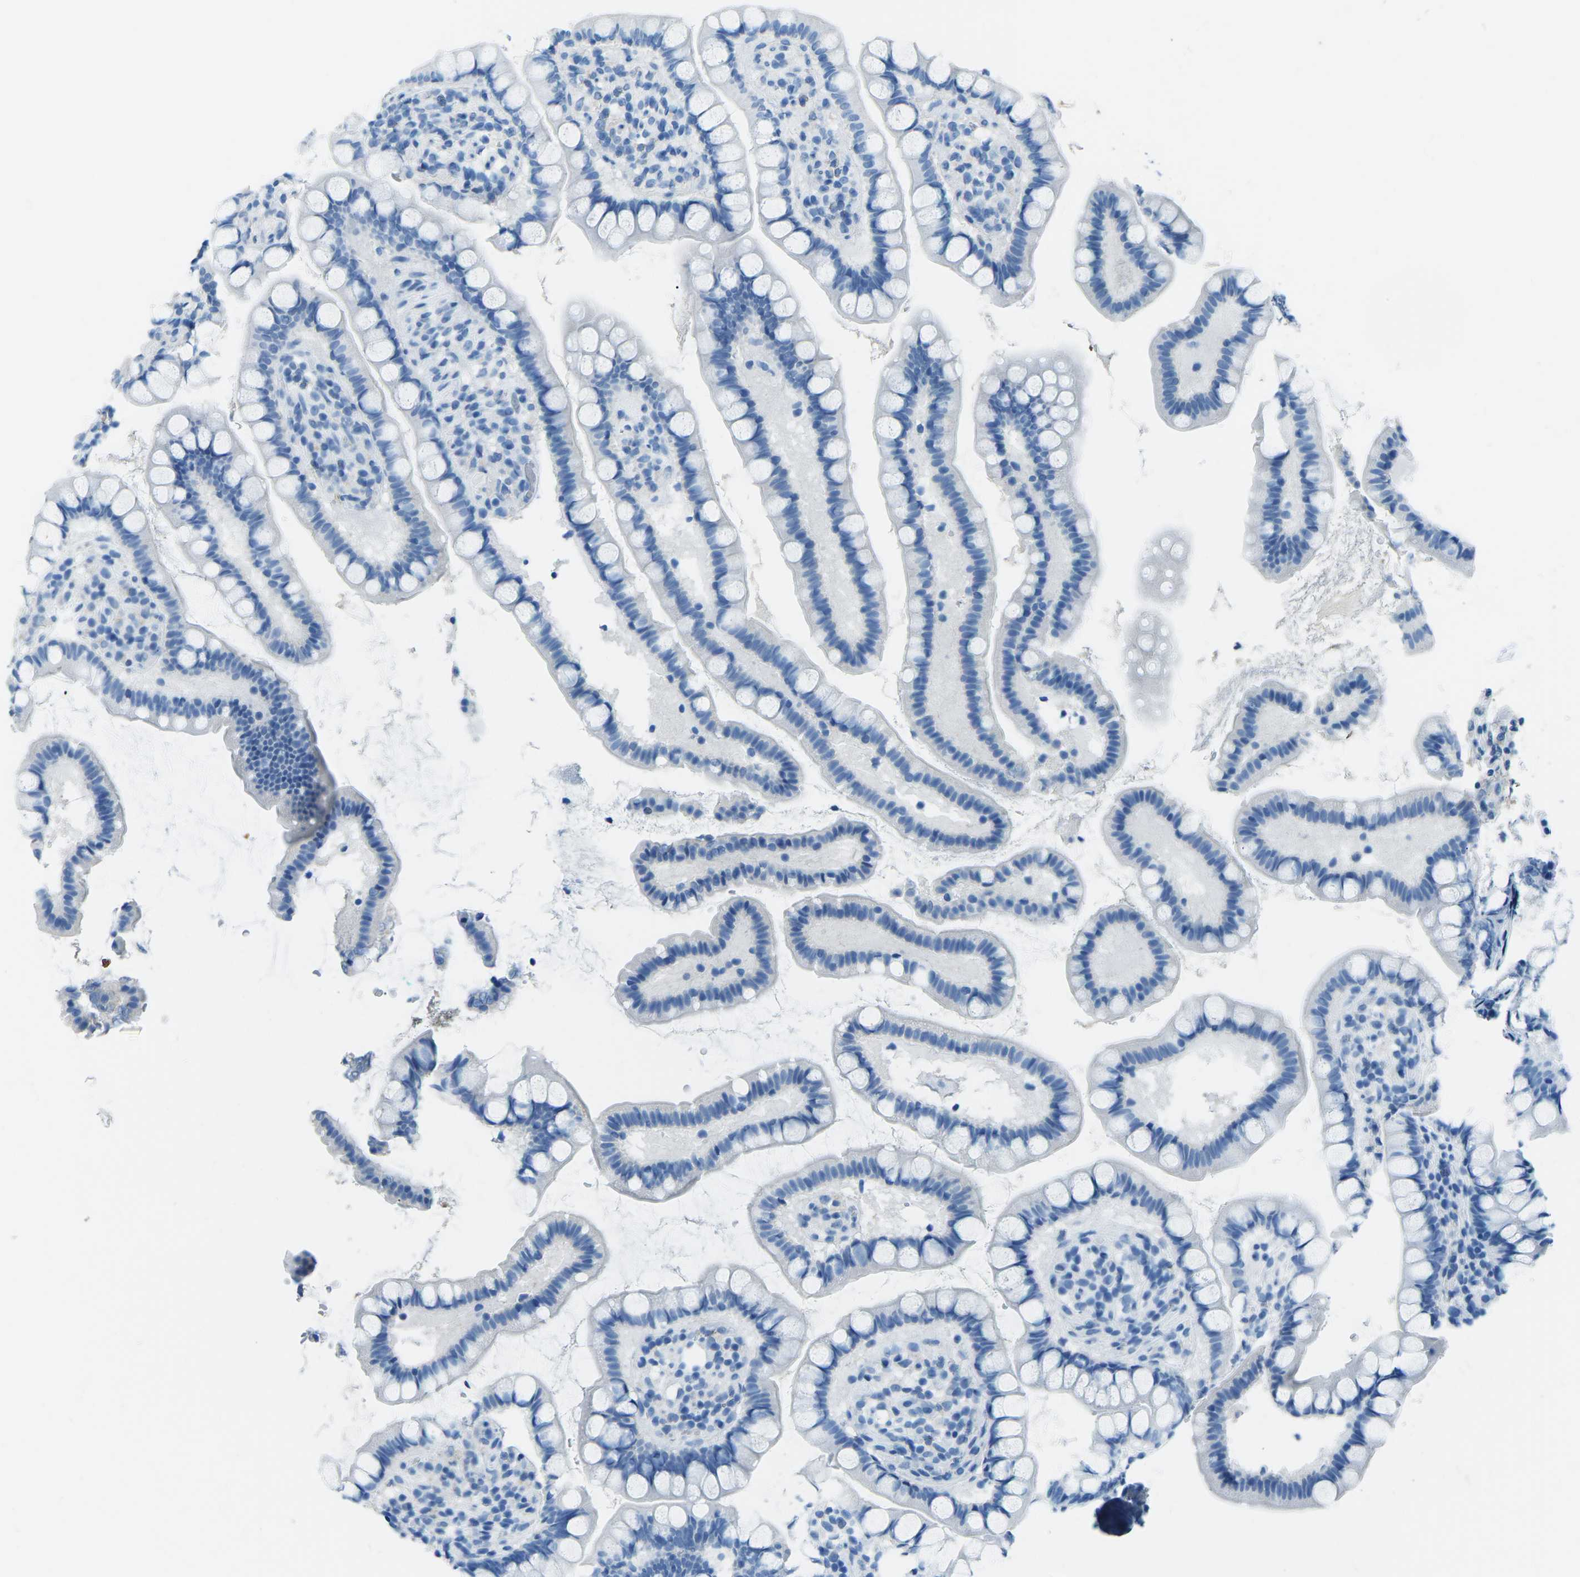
{"staining": {"intensity": "negative", "quantity": "none", "location": "none"}, "tissue": "small intestine", "cell_type": "Glandular cells", "image_type": "normal", "snomed": [{"axis": "morphology", "description": "Normal tissue, NOS"}, {"axis": "topography", "description": "Small intestine"}], "caption": "The micrograph displays no significant expression in glandular cells of small intestine.", "gene": "MYH8", "patient": {"sex": "female", "age": 84}}